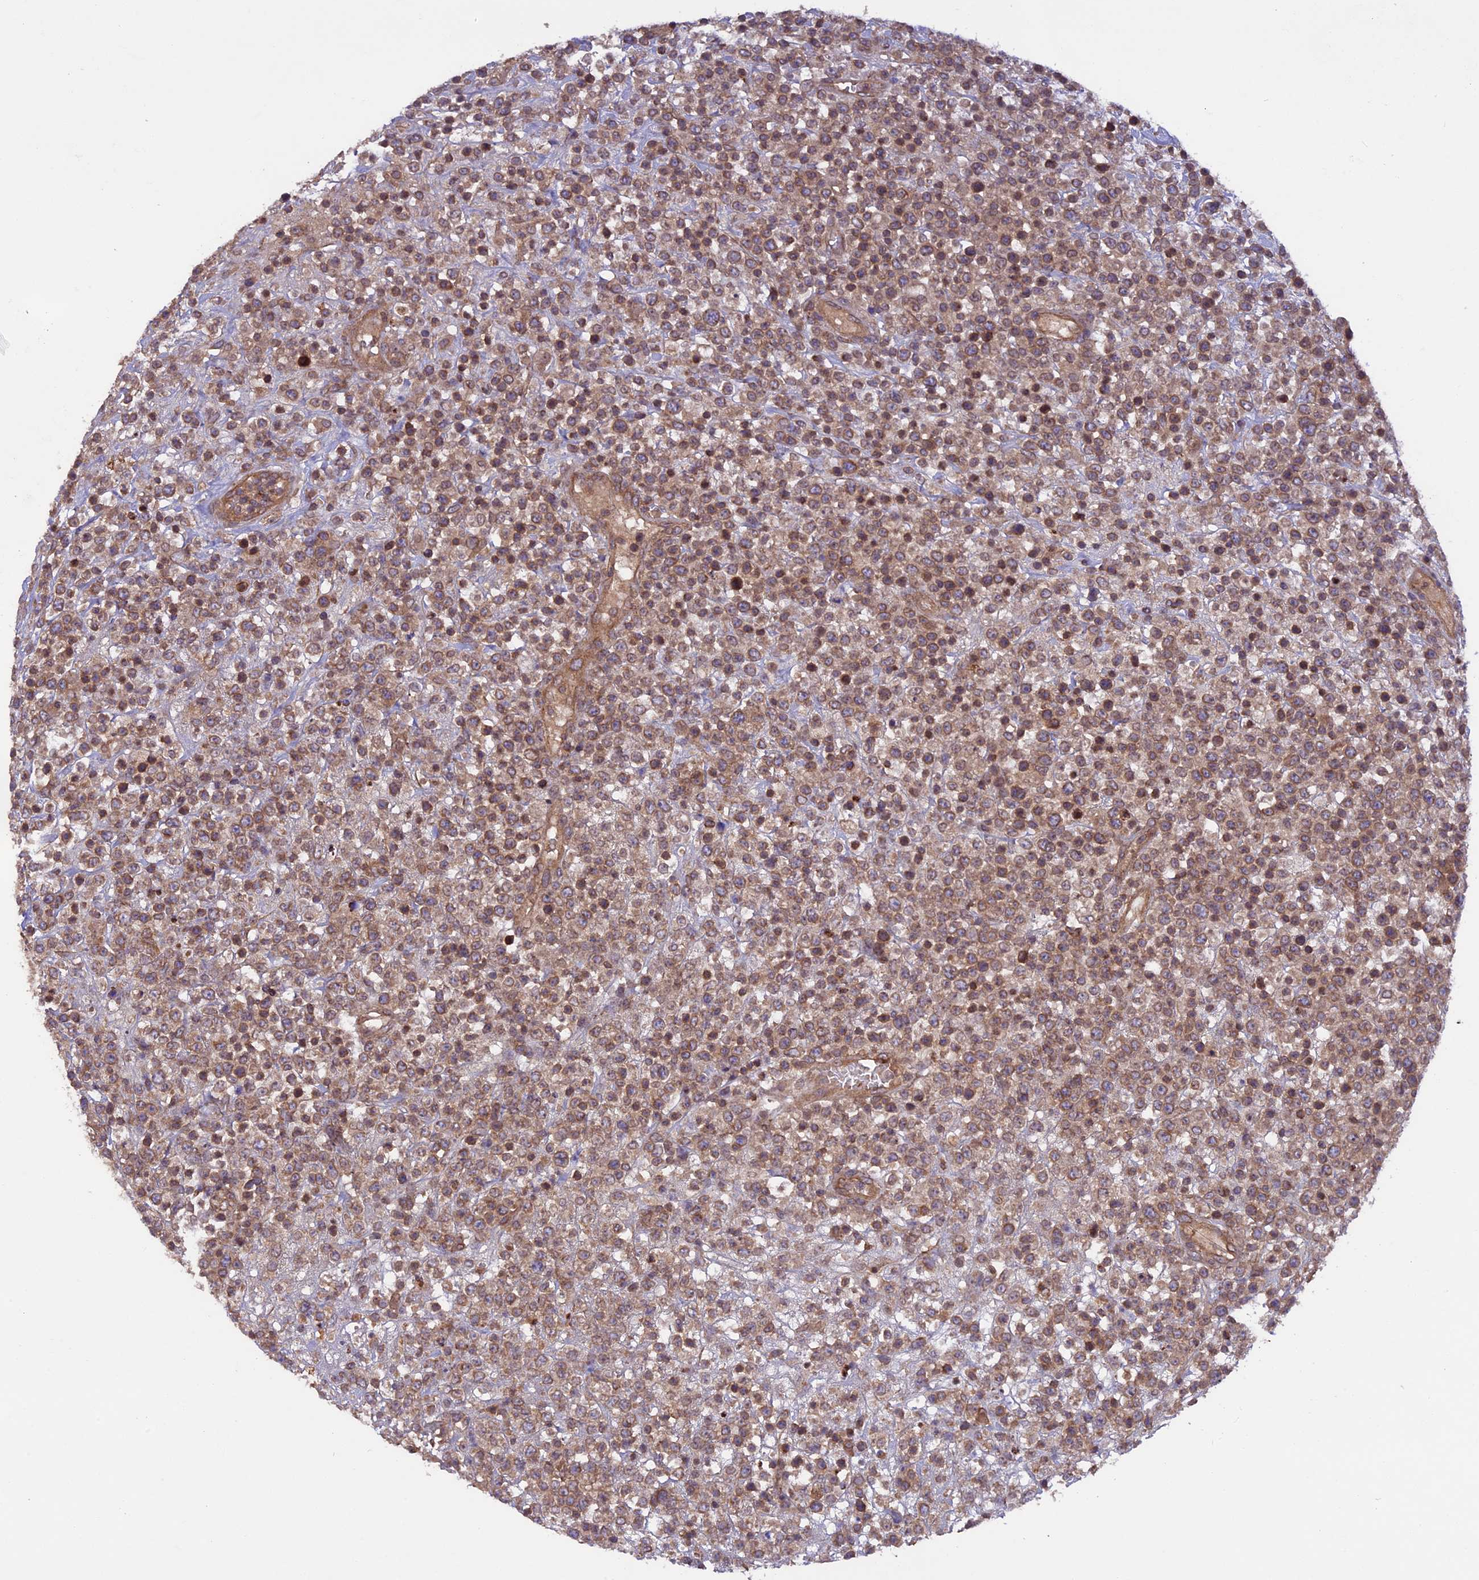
{"staining": {"intensity": "moderate", "quantity": ">75%", "location": "cytoplasmic/membranous"}, "tissue": "lymphoma", "cell_type": "Tumor cells", "image_type": "cancer", "snomed": [{"axis": "morphology", "description": "Malignant lymphoma, non-Hodgkin's type, High grade"}, {"axis": "topography", "description": "Colon"}], "caption": "The photomicrograph shows immunohistochemical staining of malignant lymphoma, non-Hodgkin's type (high-grade). There is moderate cytoplasmic/membranous expression is present in approximately >75% of tumor cells. (DAB IHC, brown staining for protein, blue staining for nuclei).", "gene": "CCDC125", "patient": {"sex": "female", "age": 53}}